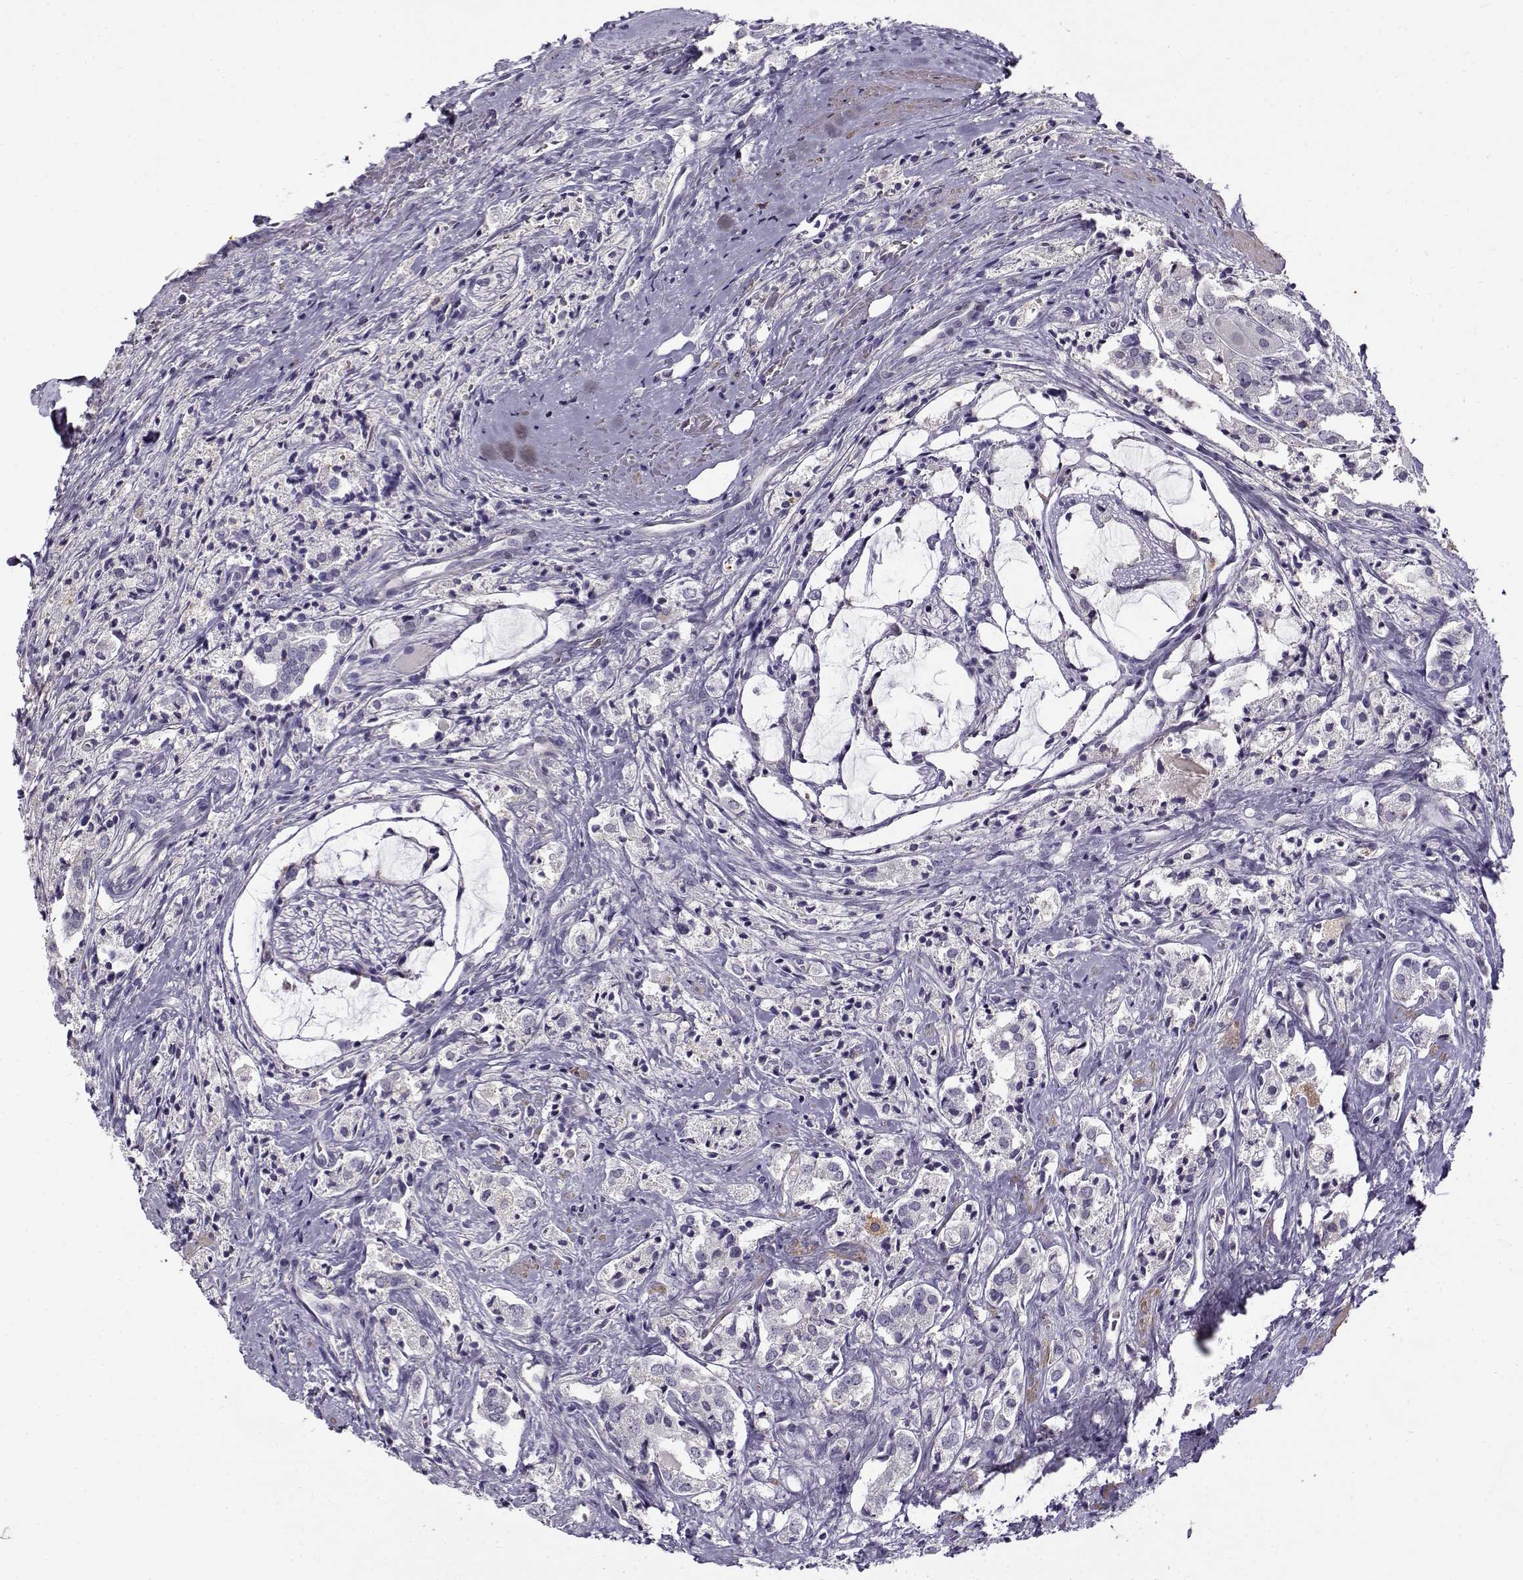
{"staining": {"intensity": "negative", "quantity": "none", "location": "none"}, "tissue": "prostate cancer", "cell_type": "Tumor cells", "image_type": "cancer", "snomed": [{"axis": "morphology", "description": "Adenocarcinoma, NOS"}, {"axis": "topography", "description": "Prostate"}], "caption": "Image shows no protein staining in tumor cells of prostate cancer (adenocarcinoma) tissue.", "gene": "UCP3", "patient": {"sex": "male", "age": 66}}